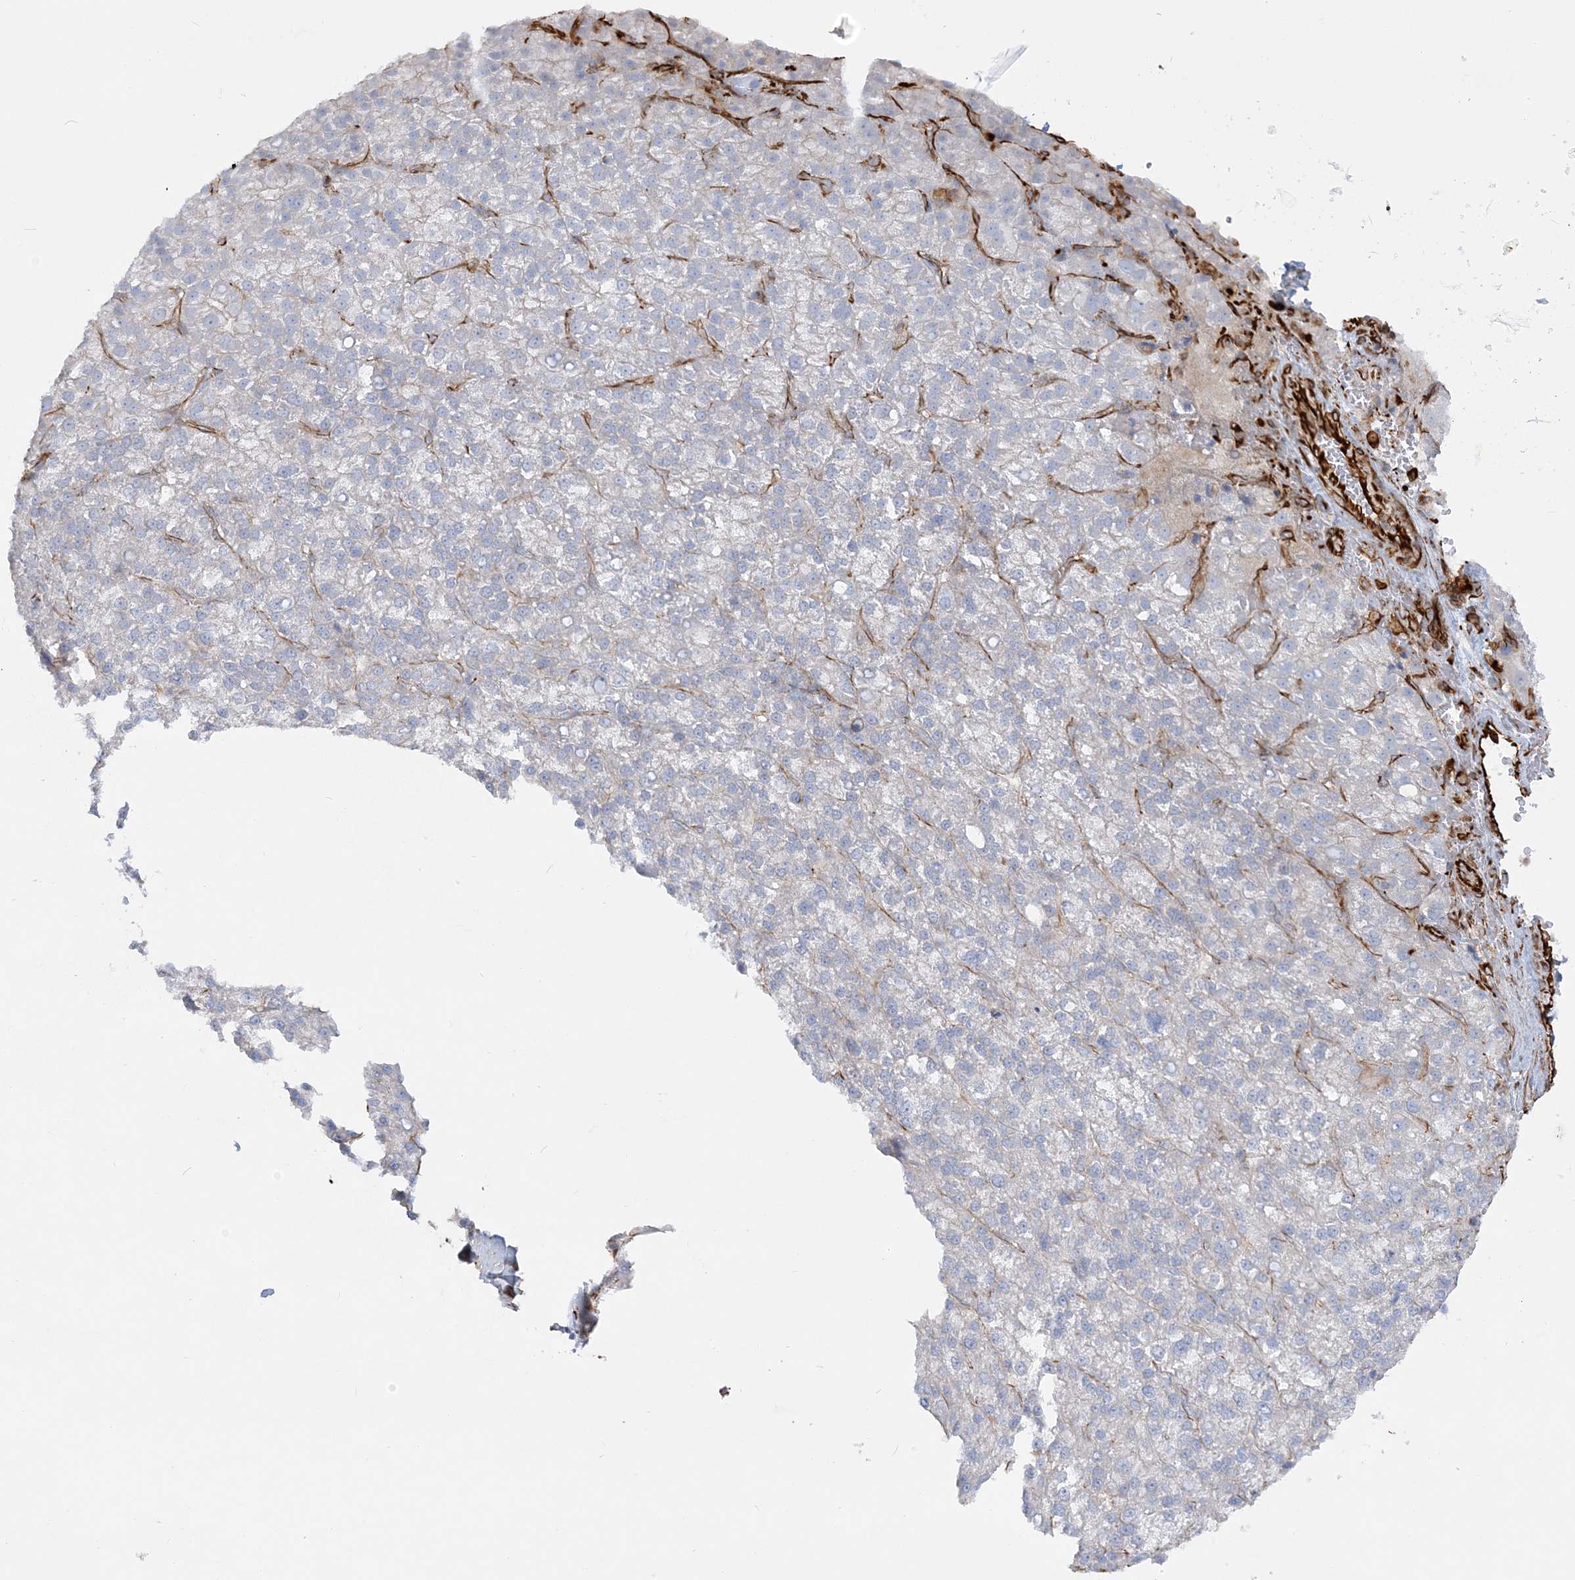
{"staining": {"intensity": "negative", "quantity": "none", "location": "none"}, "tissue": "liver cancer", "cell_type": "Tumor cells", "image_type": "cancer", "snomed": [{"axis": "morphology", "description": "Carcinoma, Hepatocellular, NOS"}, {"axis": "topography", "description": "Liver"}], "caption": "This is an IHC micrograph of human hepatocellular carcinoma (liver). There is no staining in tumor cells.", "gene": "SCLT1", "patient": {"sex": "female", "age": 58}}